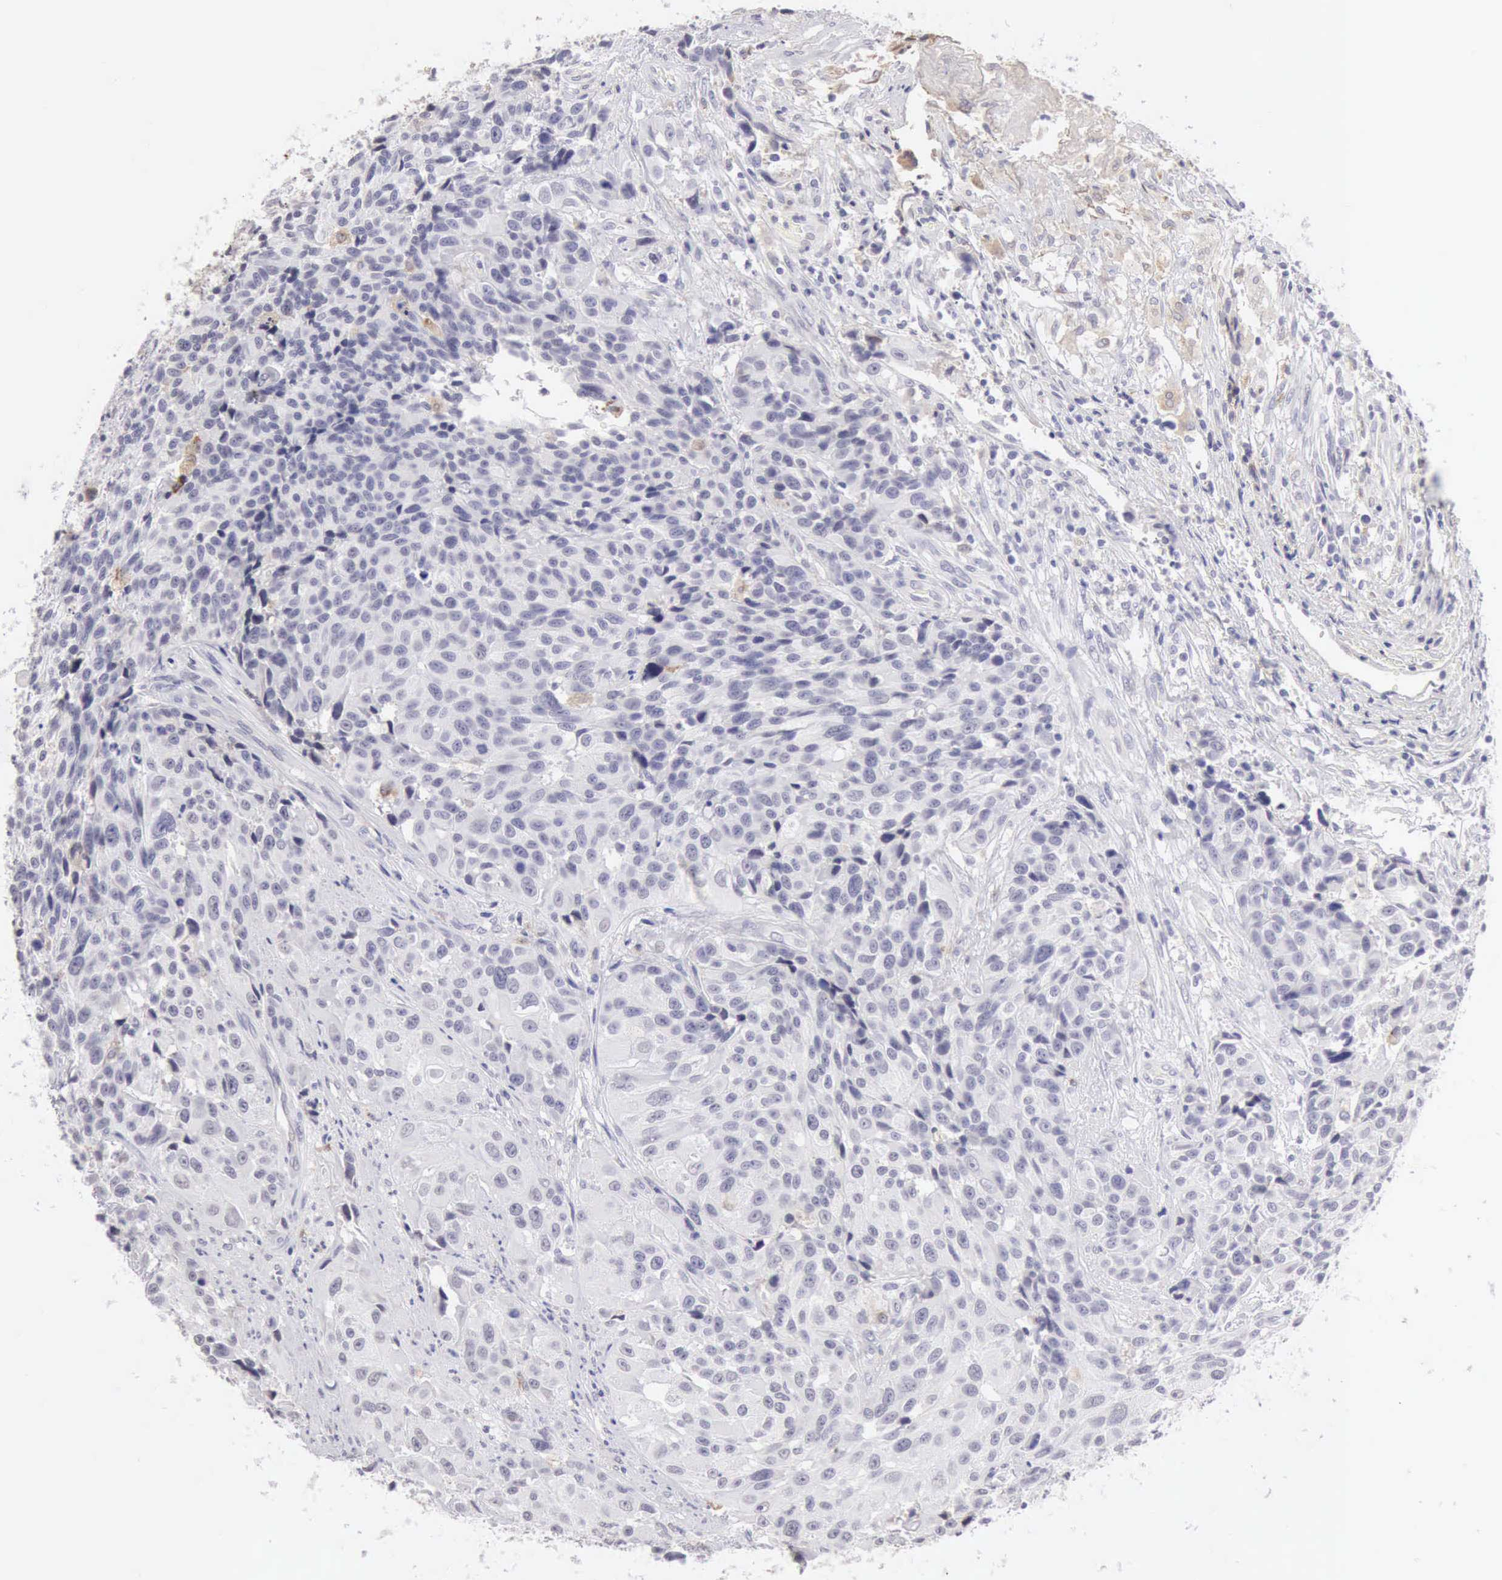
{"staining": {"intensity": "negative", "quantity": "none", "location": "none"}, "tissue": "urothelial cancer", "cell_type": "Tumor cells", "image_type": "cancer", "snomed": [{"axis": "morphology", "description": "Urothelial carcinoma, High grade"}, {"axis": "topography", "description": "Urinary bladder"}], "caption": "Tumor cells show no significant staining in urothelial carcinoma (high-grade).", "gene": "RNASE1", "patient": {"sex": "female", "age": 81}}